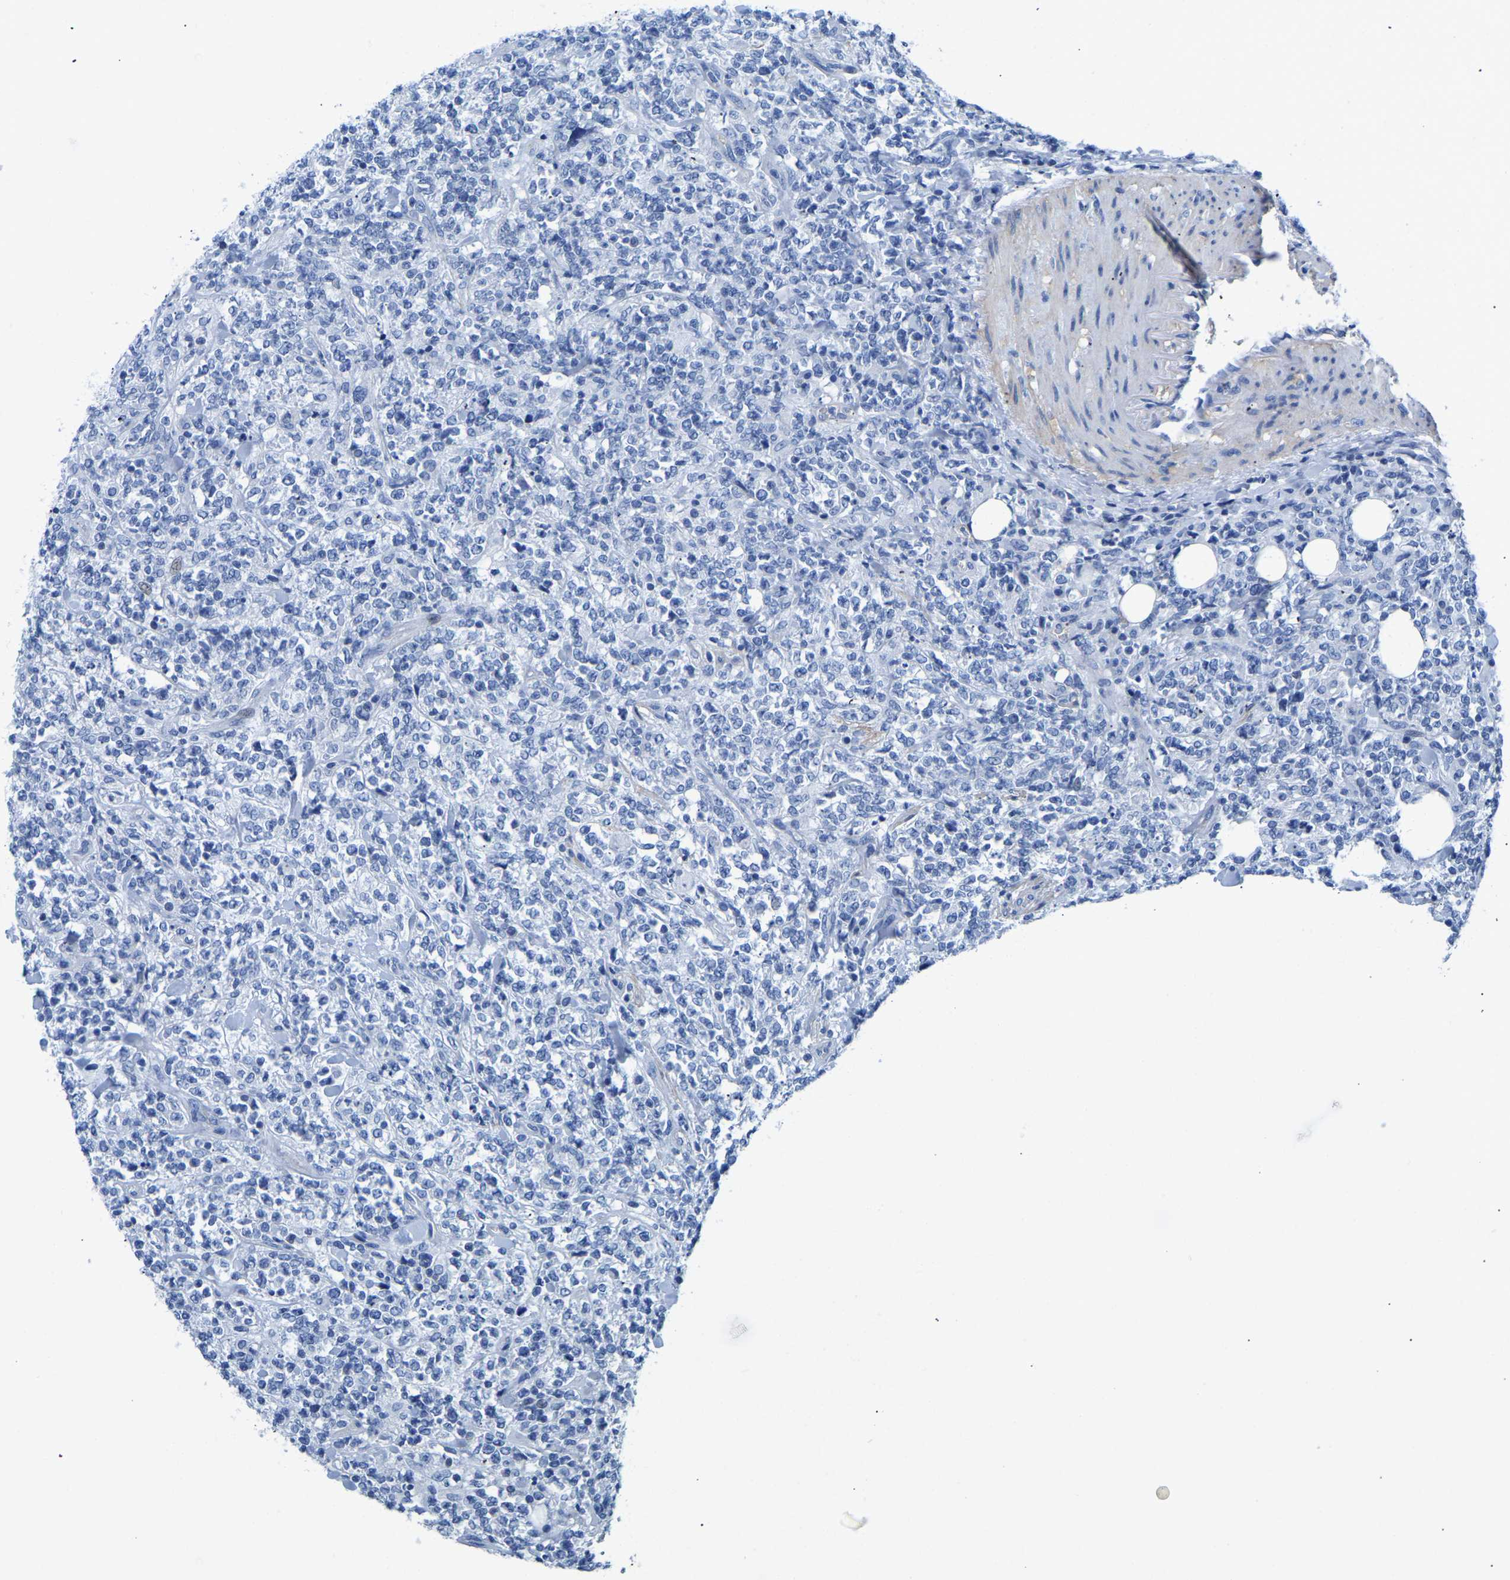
{"staining": {"intensity": "negative", "quantity": "none", "location": "none"}, "tissue": "lymphoma", "cell_type": "Tumor cells", "image_type": "cancer", "snomed": [{"axis": "morphology", "description": "Malignant lymphoma, non-Hodgkin's type, High grade"}, {"axis": "topography", "description": "Soft tissue"}], "caption": "Tumor cells show no significant staining in malignant lymphoma, non-Hodgkin's type (high-grade). Brightfield microscopy of IHC stained with DAB (brown) and hematoxylin (blue), captured at high magnification.", "gene": "UPK3A", "patient": {"sex": "male", "age": 18}}